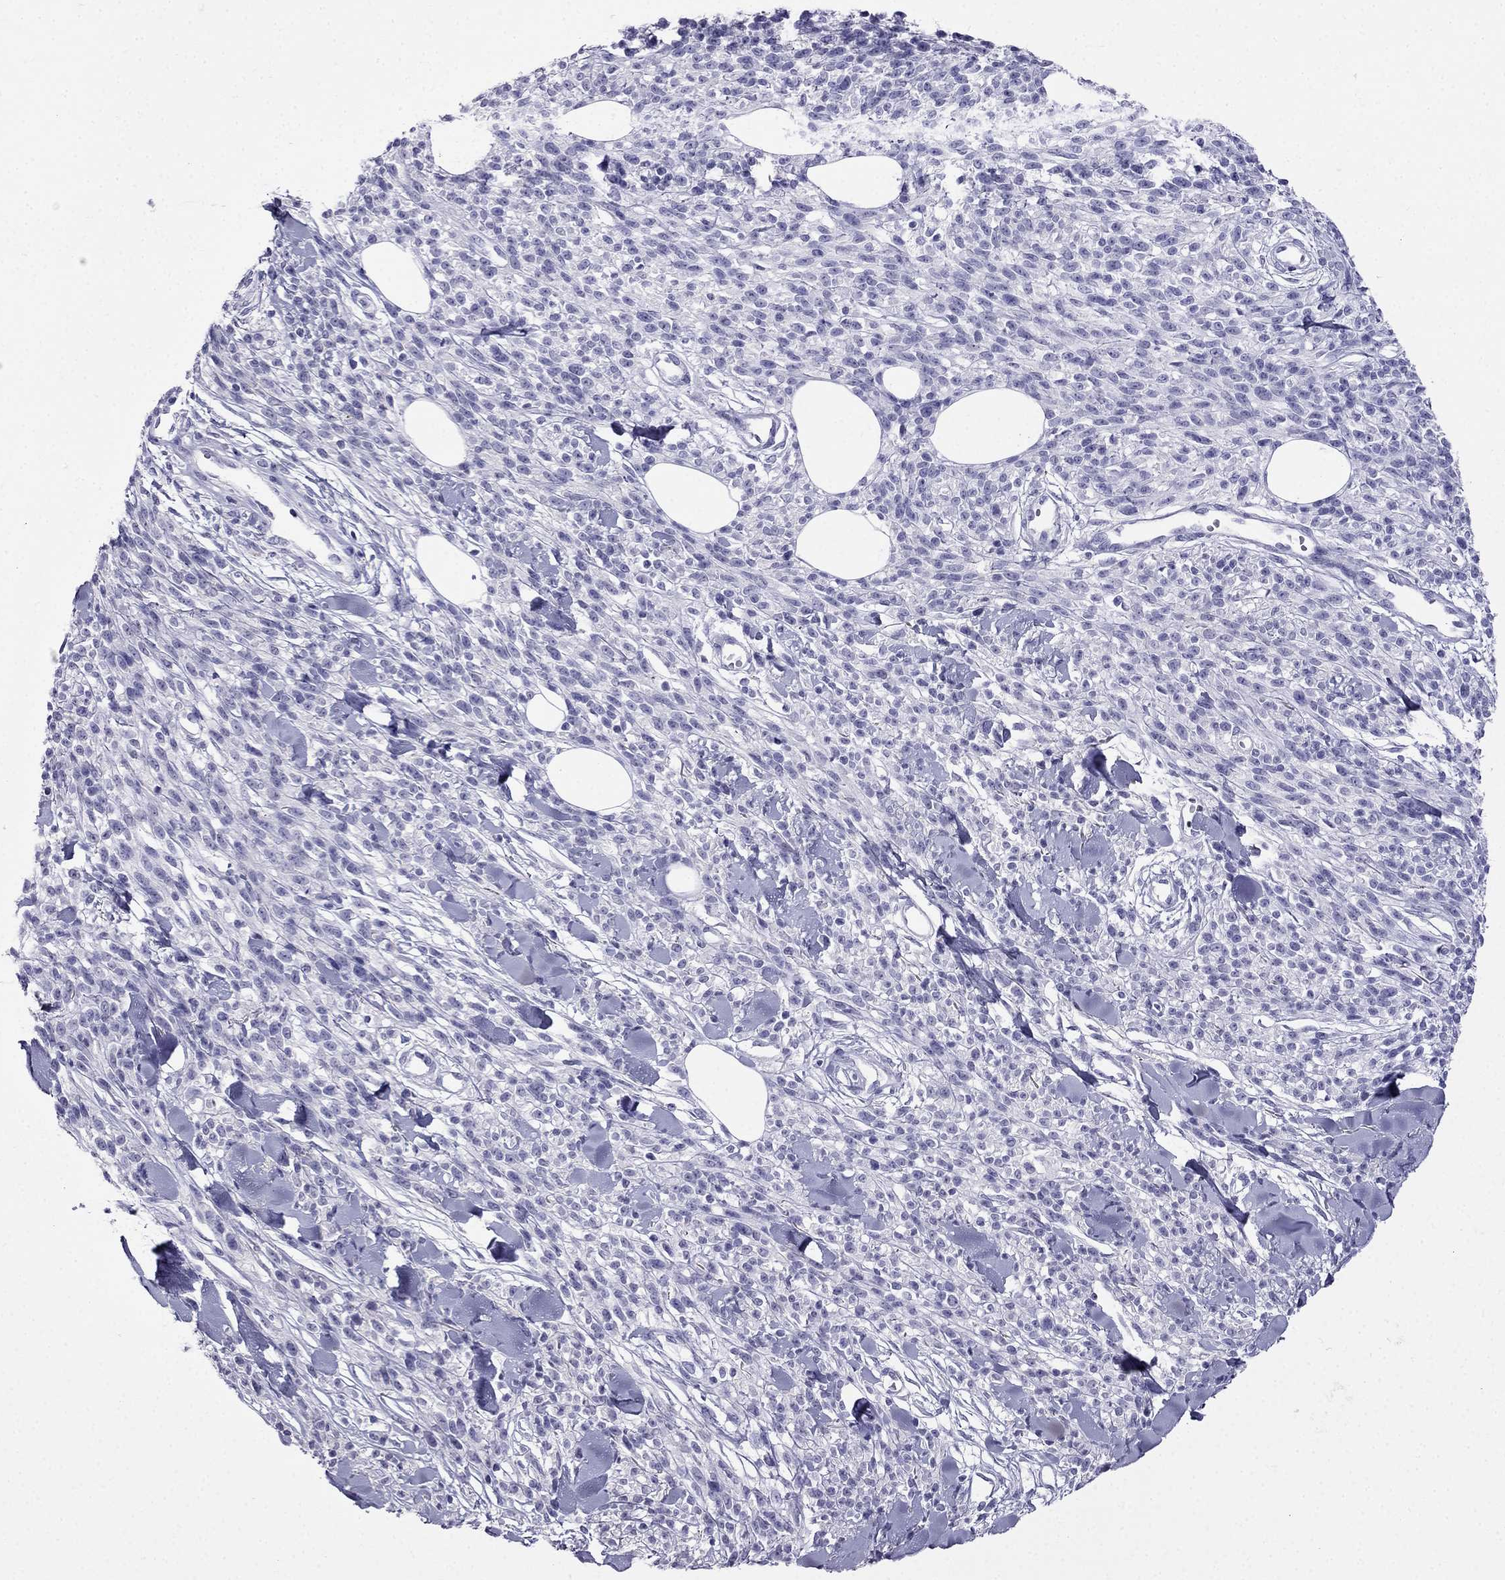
{"staining": {"intensity": "negative", "quantity": "none", "location": "none"}, "tissue": "melanoma", "cell_type": "Tumor cells", "image_type": "cancer", "snomed": [{"axis": "morphology", "description": "Malignant melanoma, NOS"}, {"axis": "topography", "description": "Skin"}, {"axis": "topography", "description": "Skin of trunk"}], "caption": "Histopathology image shows no protein expression in tumor cells of malignant melanoma tissue. (Immunohistochemistry, brightfield microscopy, high magnification).", "gene": "CDHR4", "patient": {"sex": "male", "age": 74}}